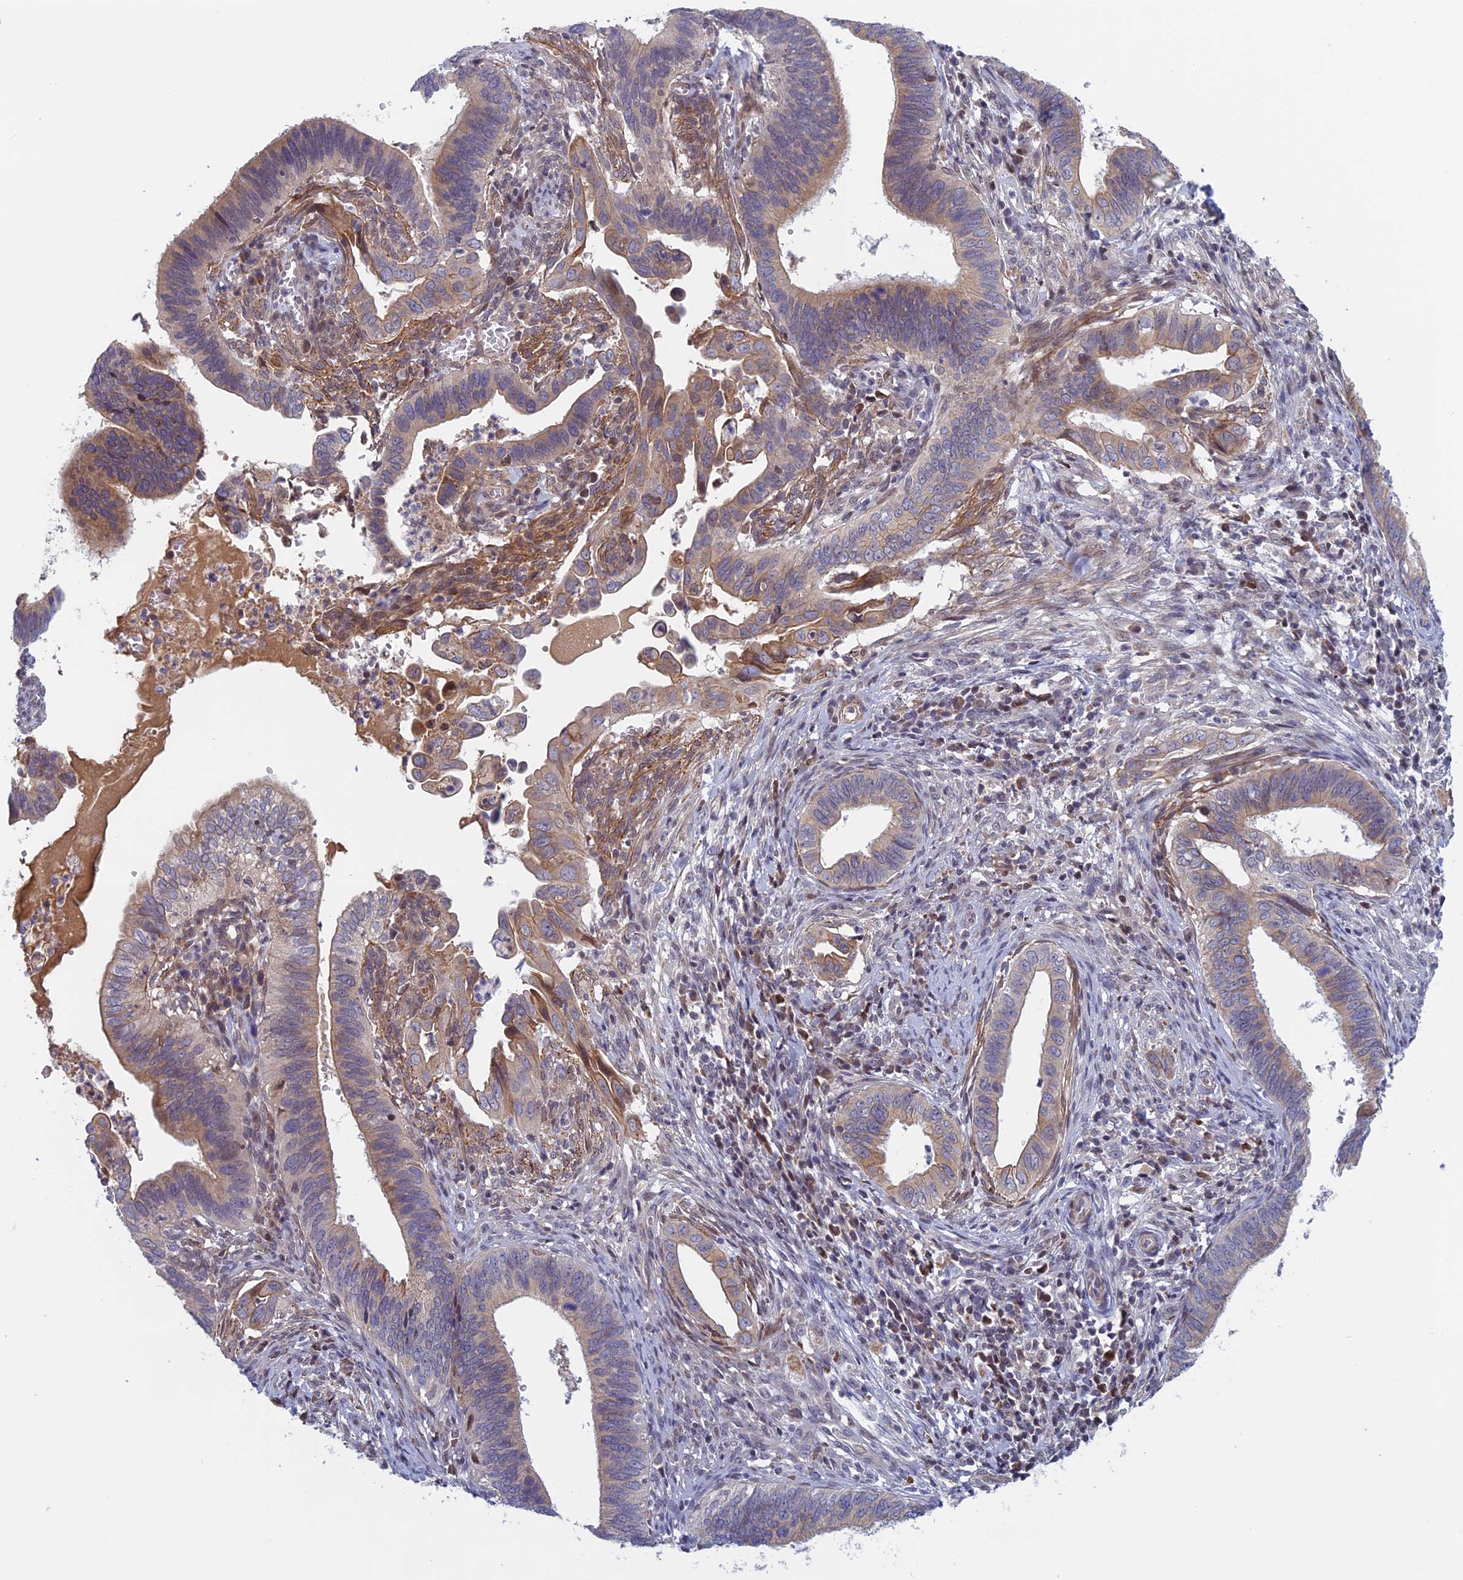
{"staining": {"intensity": "moderate", "quantity": "<25%", "location": "cytoplasmic/membranous"}, "tissue": "cervical cancer", "cell_type": "Tumor cells", "image_type": "cancer", "snomed": [{"axis": "morphology", "description": "Adenocarcinoma, NOS"}, {"axis": "topography", "description": "Cervix"}], "caption": "This histopathology image exhibits IHC staining of cervical cancer, with low moderate cytoplasmic/membranous staining in approximately <25% of tumor cells.", "gene": "FADS1", "patient": {"sex": "female", "age": 42}}